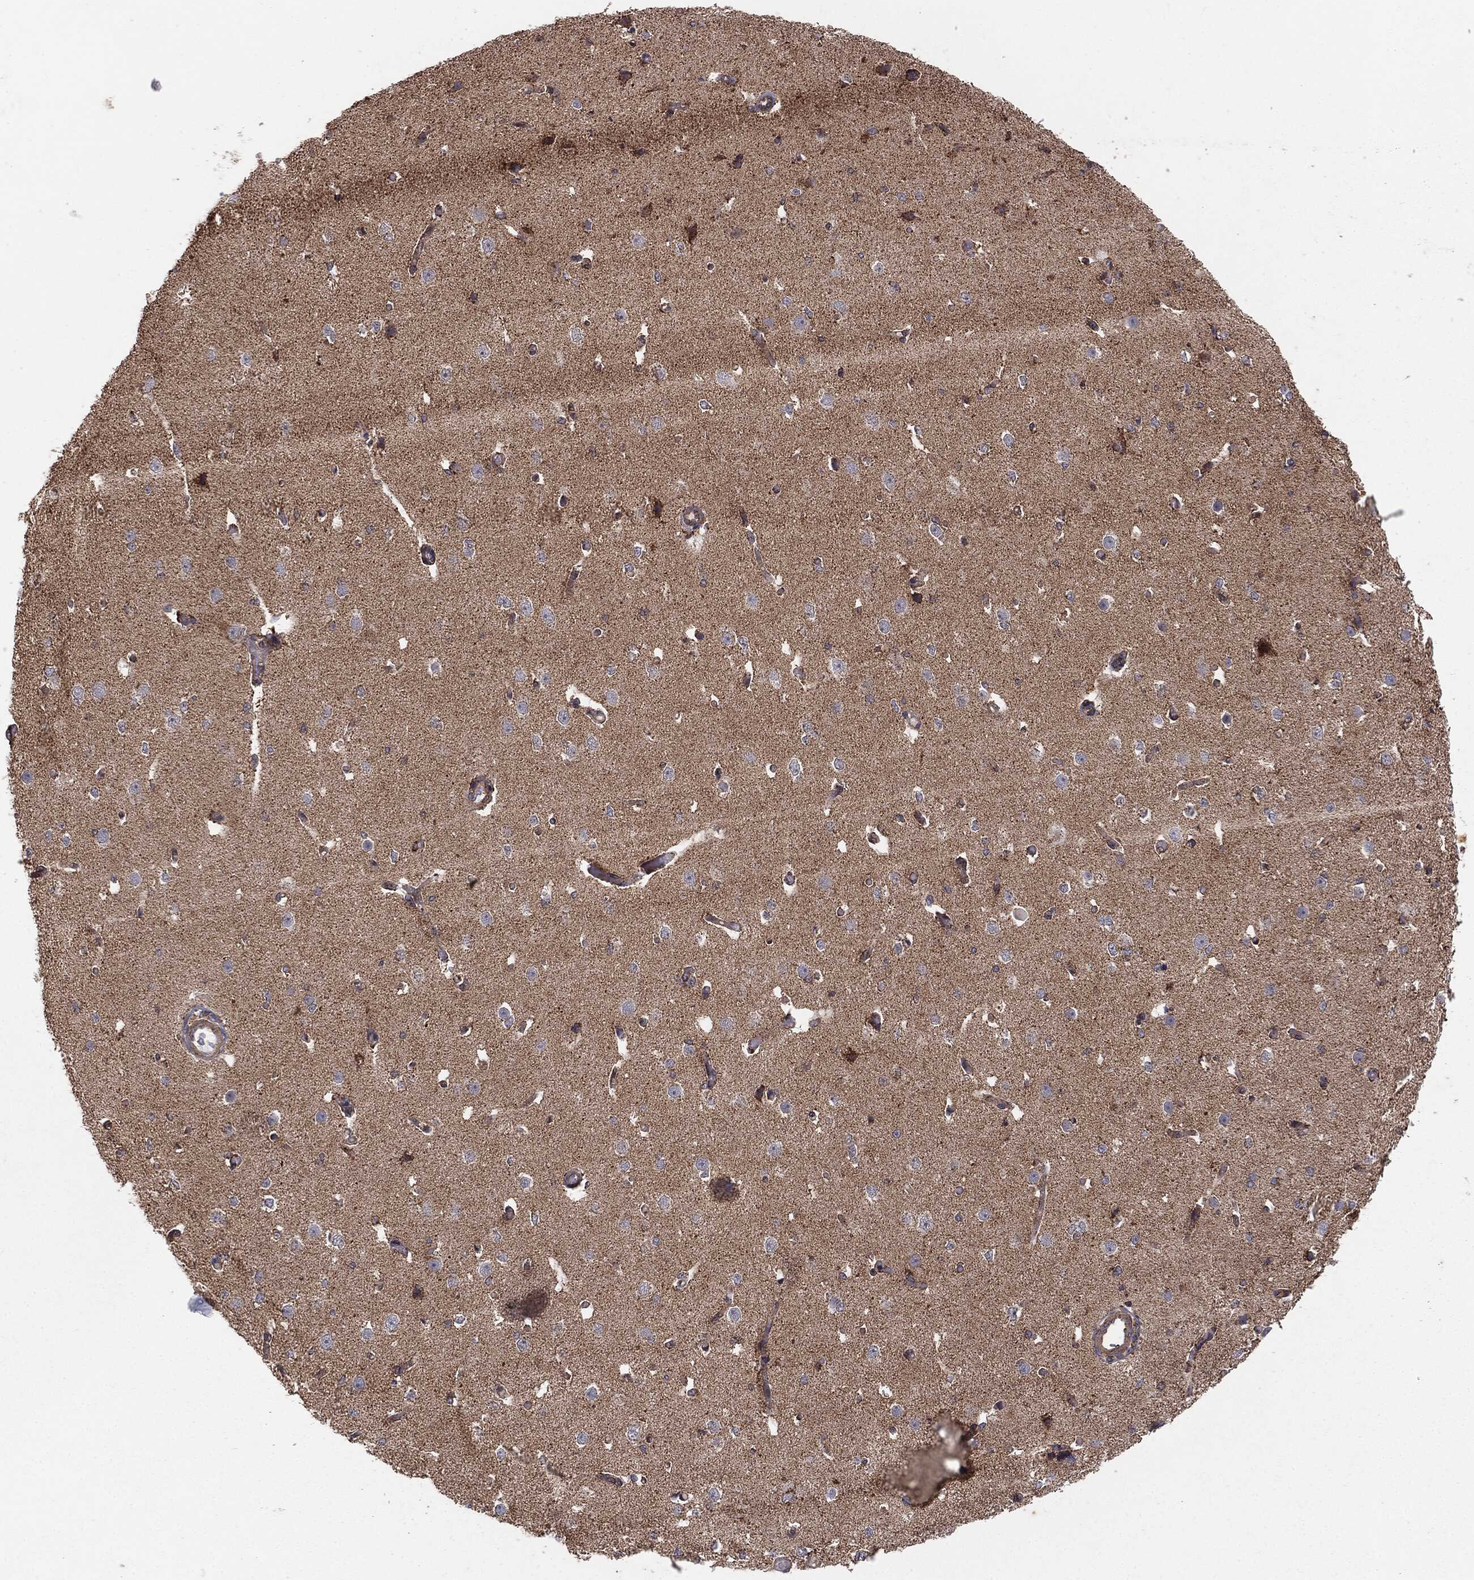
{"staining": {"intensity": "negative", "quantity": "none", "location": "none"}, "tissue": "cerebral cortex", "cell_type": "Endothelial cells", "image_type": "normal", "snomed": [{"axis": "morphology", "description": "Normal tissue, NOS"}, {"axis": "morphology", "description": "Inflammation, NOS"}, {"axis": "topography", "description": "Cerebral cortex"}], "caption": "Endothelial cells show no significant protein positivity in normal cerebral cortex. (DAB immunohistochemistry (IHC) with hematoxylin counter stain).", "gene": "MTOR", "patient": {"sex": "male", "age": 6}}